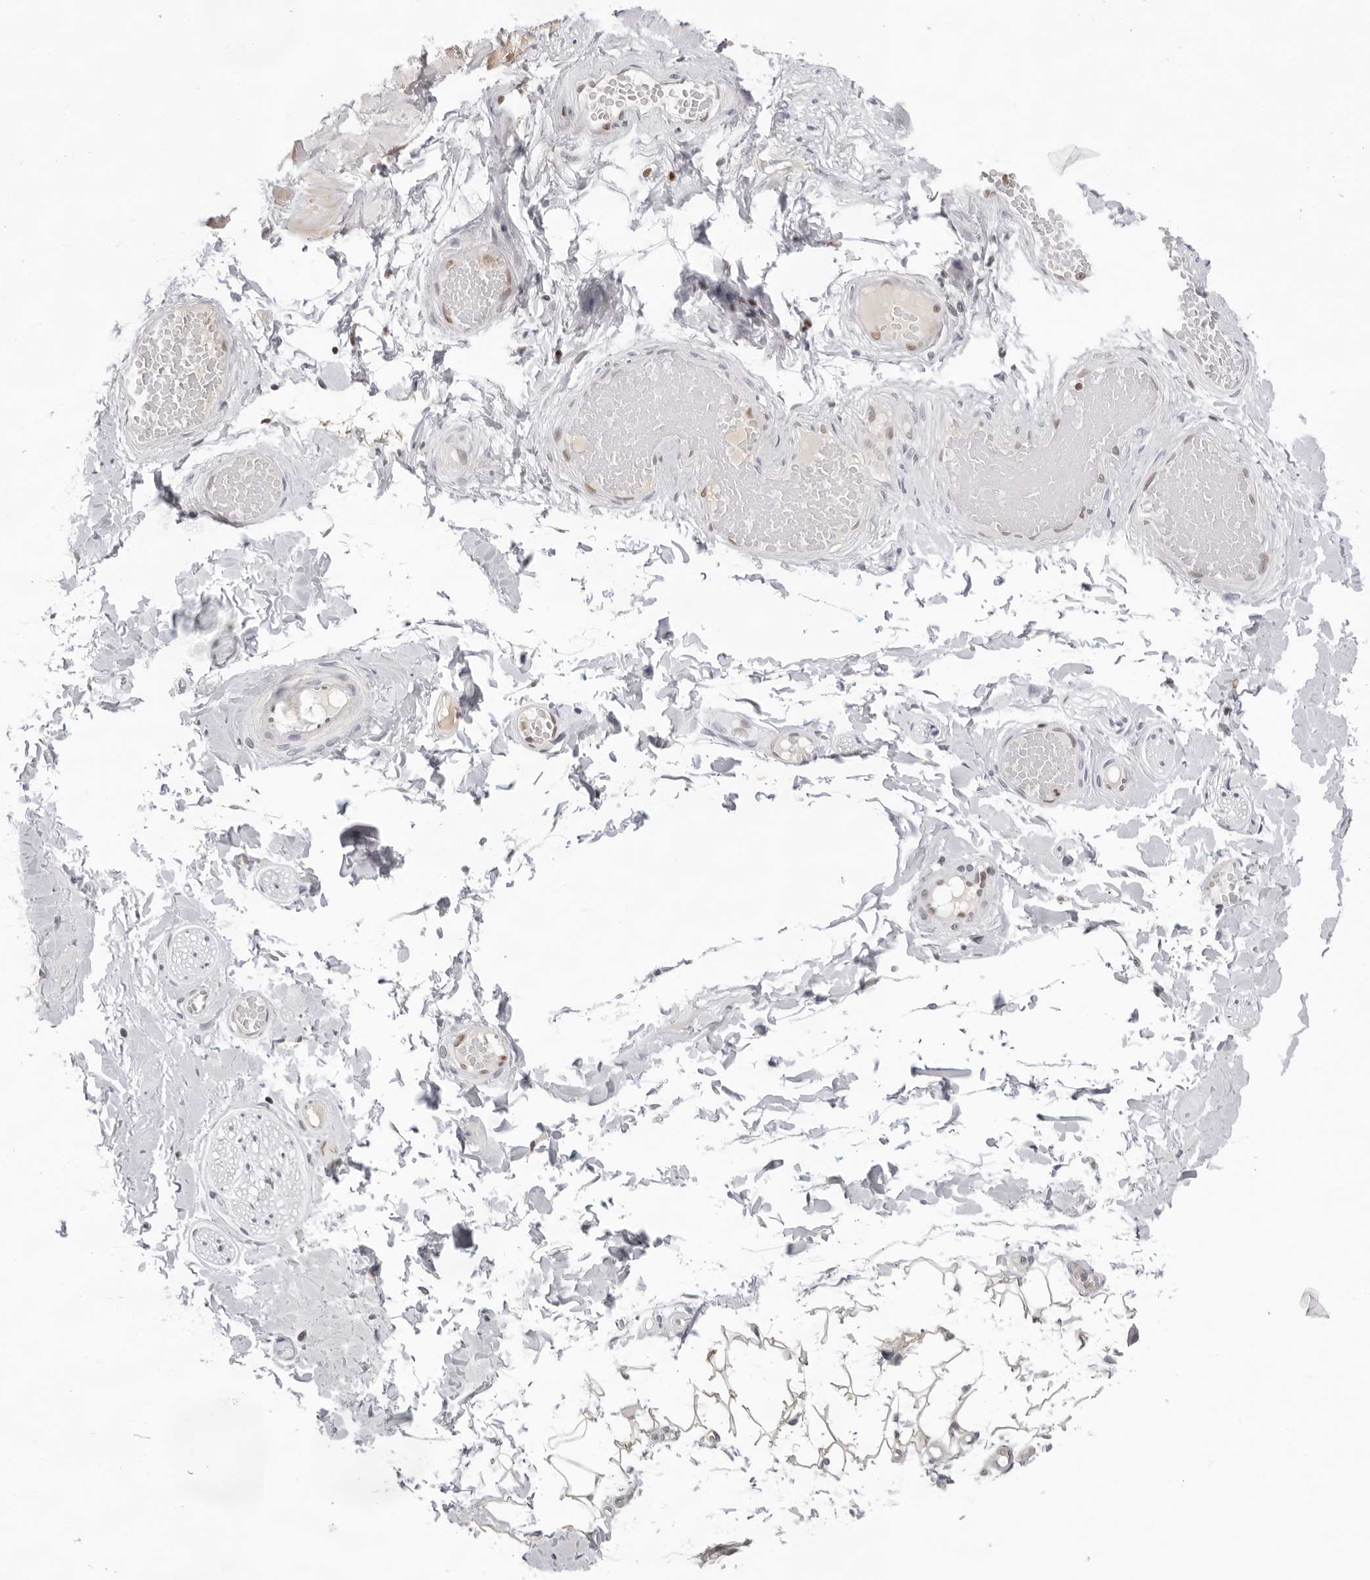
{"staining": {"intensity": "negative", "quantity": "none", "location": "none"}, "tissue": "adipose tissue", "cell_type": "Adipocytes", "image_type": "normal", "snomed": [{"axis": "morphology", "description": "Normal tissue, NOS"}, {"axis": "topography", "description": "Adipose tissue"}, {"axis": "topography", "description": "Vascular tissue"}, {"axis": "topography", "description": "Peripheral nerve tissue"}], "caption": "Immunohistochemistry (IHC) image of unremarkable adipose tissue: human adipose tissue stained with DAB shows no significant protein staining in adipocytes. (Brightfield microscopy of DAB (3,3'-diaminobenzidine) IHC at high magnification).", "gene": "OGG1", "patient": {"sex": "male", "age": 25}}